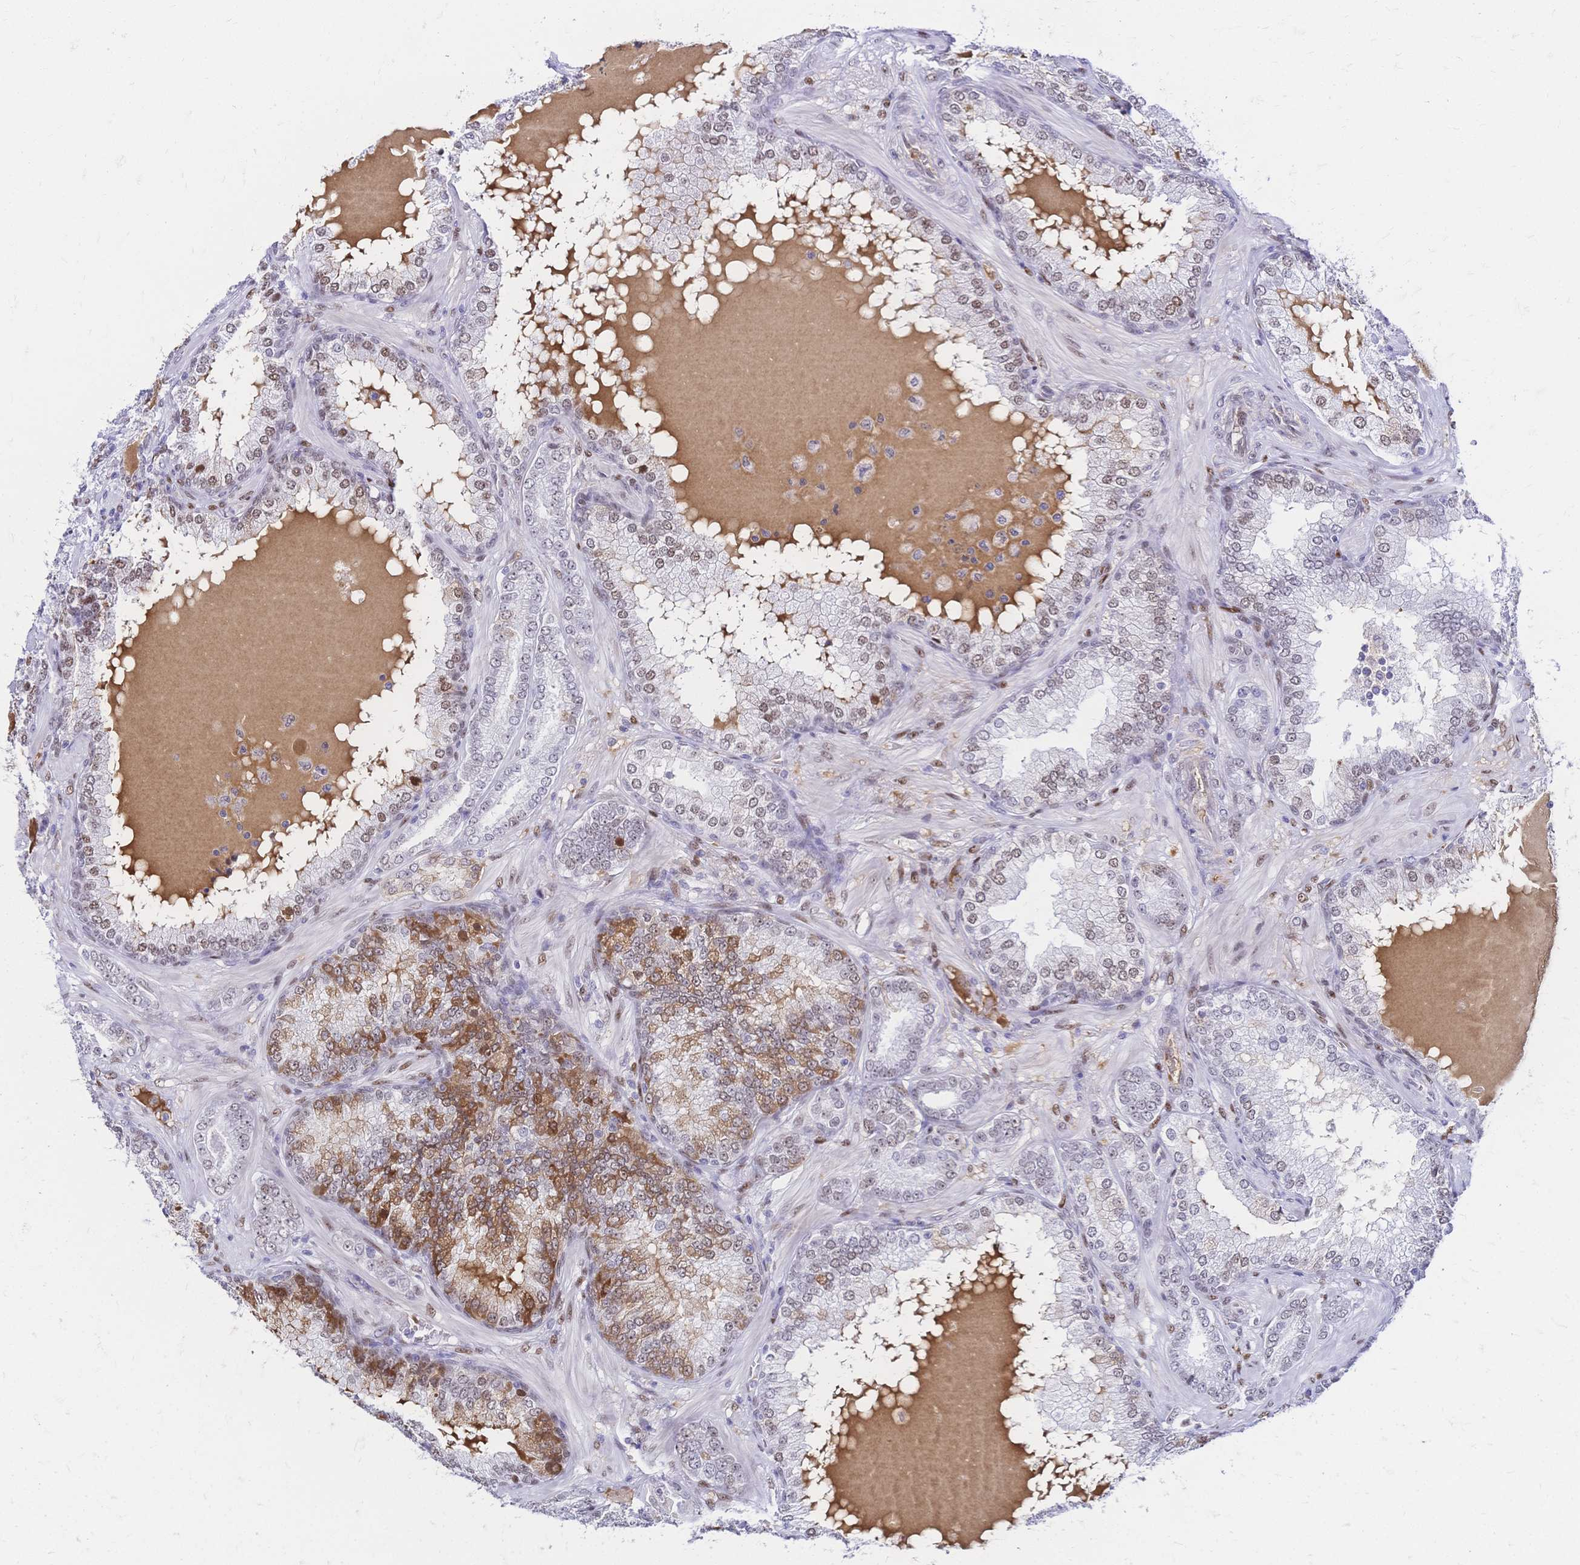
{"staining": {"intensity": "moderate", "quantity": "25%-75%", "location": "nuclear"}, "tissue": "prostate cancer", "cell_type": "Tumor cells", "image_type": "cancer", "snomed": [{"axis": "morphology", "description": "Adenocarcinoma, High grade"}, {"axis": "topography", "description": "Prostate"}], "caption": "Immunohistochemical staining of human high-grade adenocarcinoma (prostate) exhibits moderate nuclear protein staining in about 25%-75% of tumor cells. (brown staining indicates protein expression, while blue staining denotes nuclei).", "gene": "NFIC", "patient": {"sex": "male", "age": 60}}